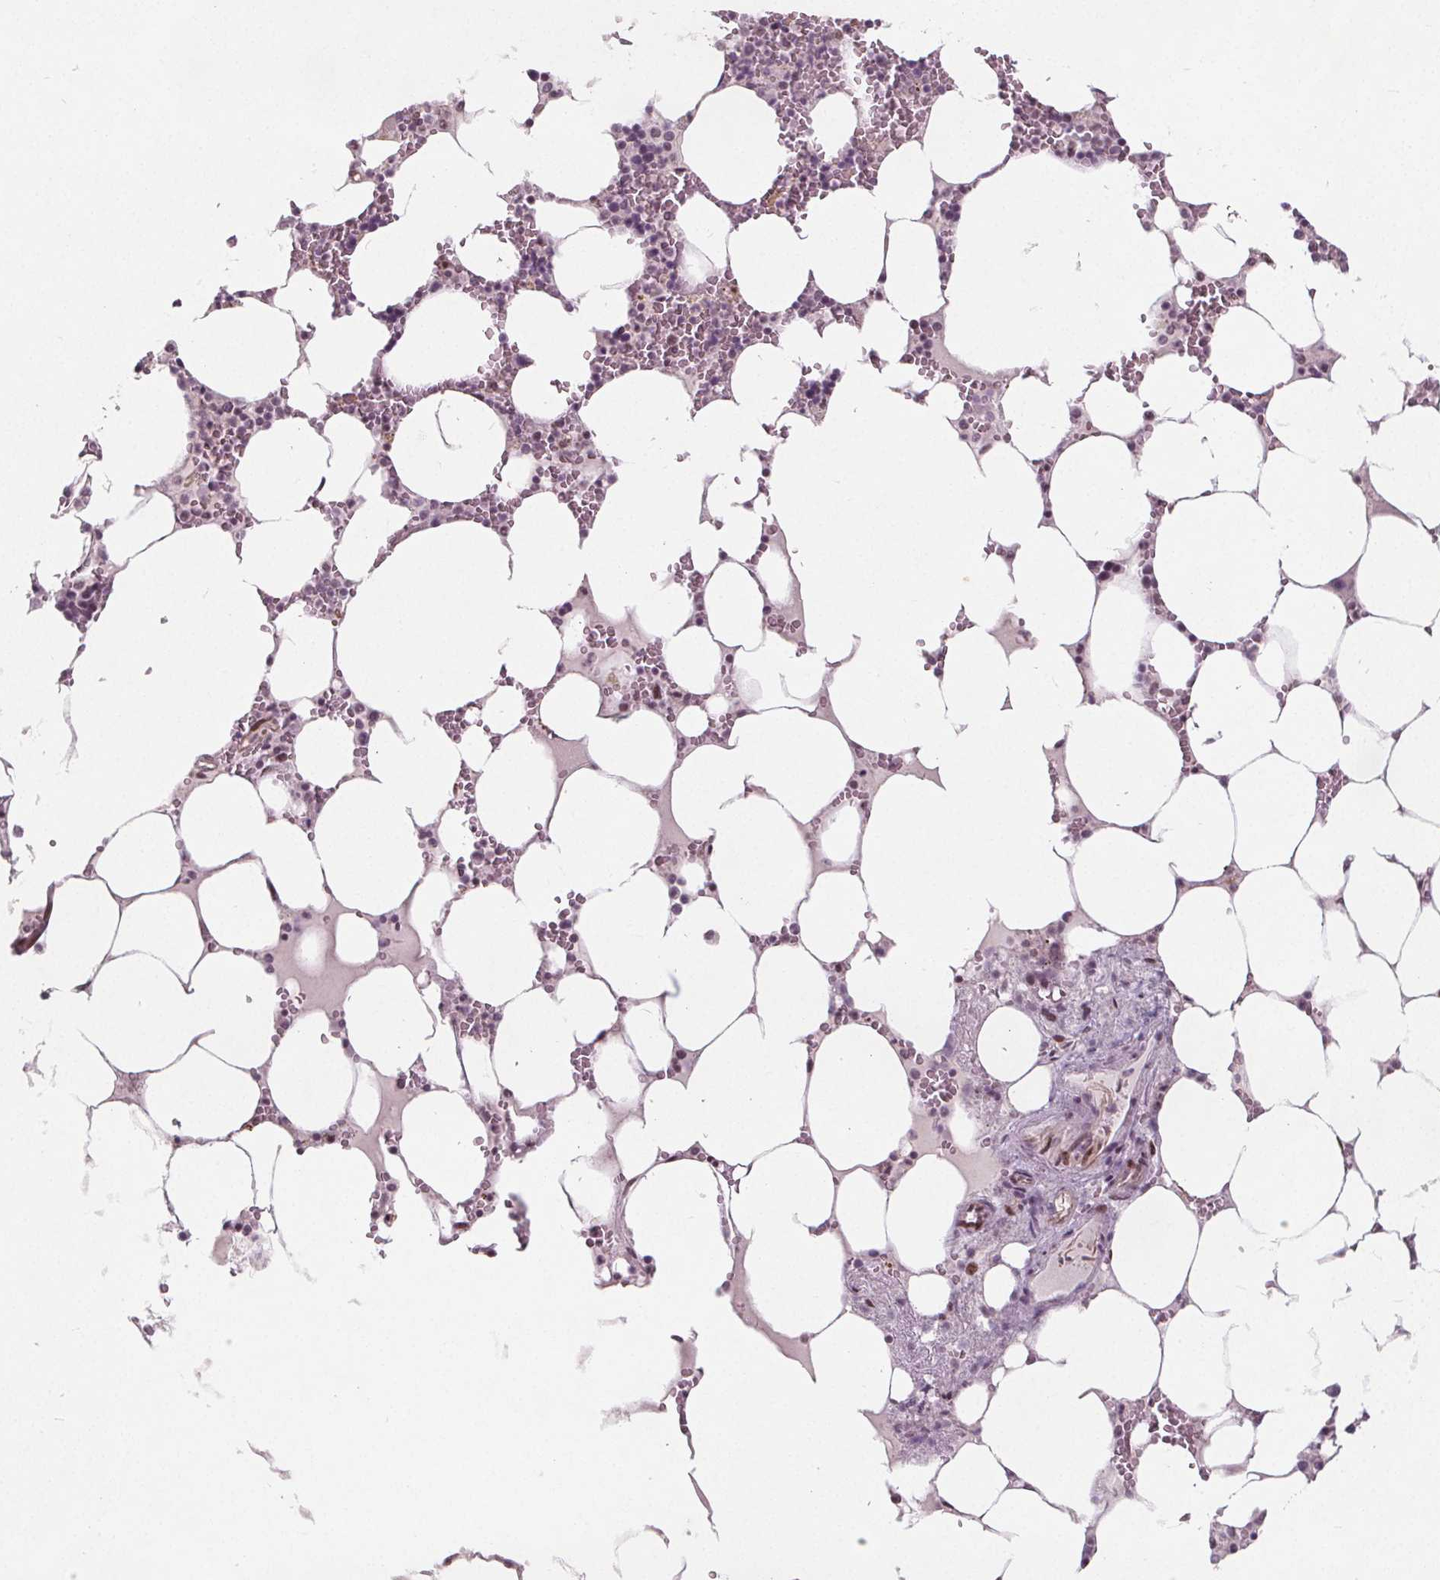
{"staining": {"intensity": "moderate", "quantity": "<25%", "location": "nuclear"}, "tissue": "bone marrow", "cell_type": "Hematopoietic cells", "image_type": "normal", "snomed": [{"axis": "morphology", "description": "Normal tissue, NOS"}, {"axis": "topography", "description": "Bone marrow"}], "caption": "Immunohistochemistry of benign human bone marrow demonstrates low levels of moderate nuclear staining in about <25% of hematopoietic cells. Using DAB (brown) and hematoxylin (blue) stains, captured at high magnification using brightfield microscopy.", "gene": "TAF6L", "patient": {"sex": "male", "age": 64}}